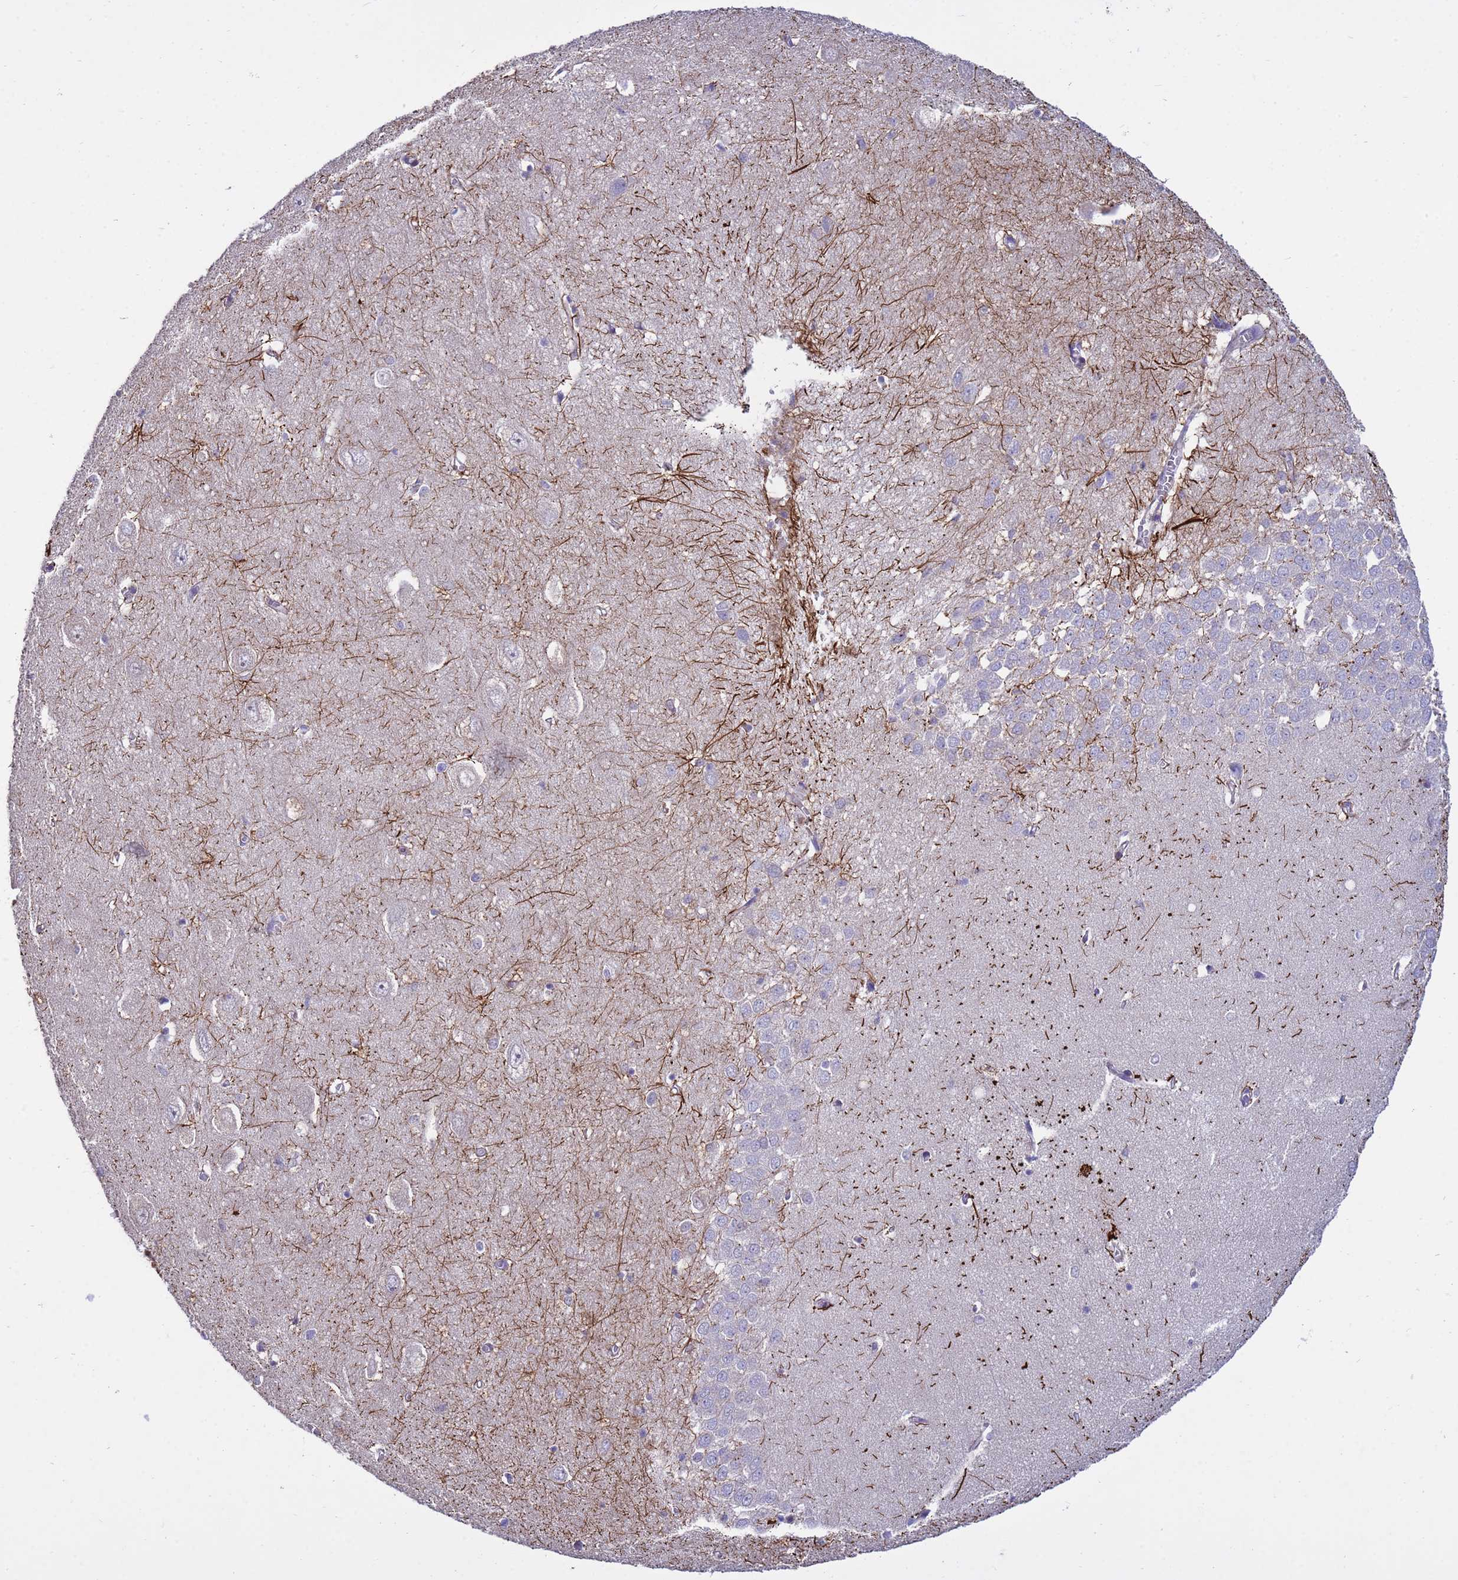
{"staining": {"intensity": "moderate", "quantity": "<25%", "location": "cytoplasmic/membranous"}, "tissue": "hippocampus", "cell_type": "Glial cells", "image_type": "normal", "snomed": [{"axis": "morphology", "description": "Normal tissue, NOS"}, {"axis": "topography", "description": "Hippocampus"}], "caption": "Moderate cytoplasmic/membranous protein staining is present in about <25% of glial cells in hippocampus. (Stains: DAB in brown, nuclei in blue, Microscopy: brightfield microscopy at high magnification).", "gene": "TUBGCP3", "patient": {"sex": "female", "age": 64}}